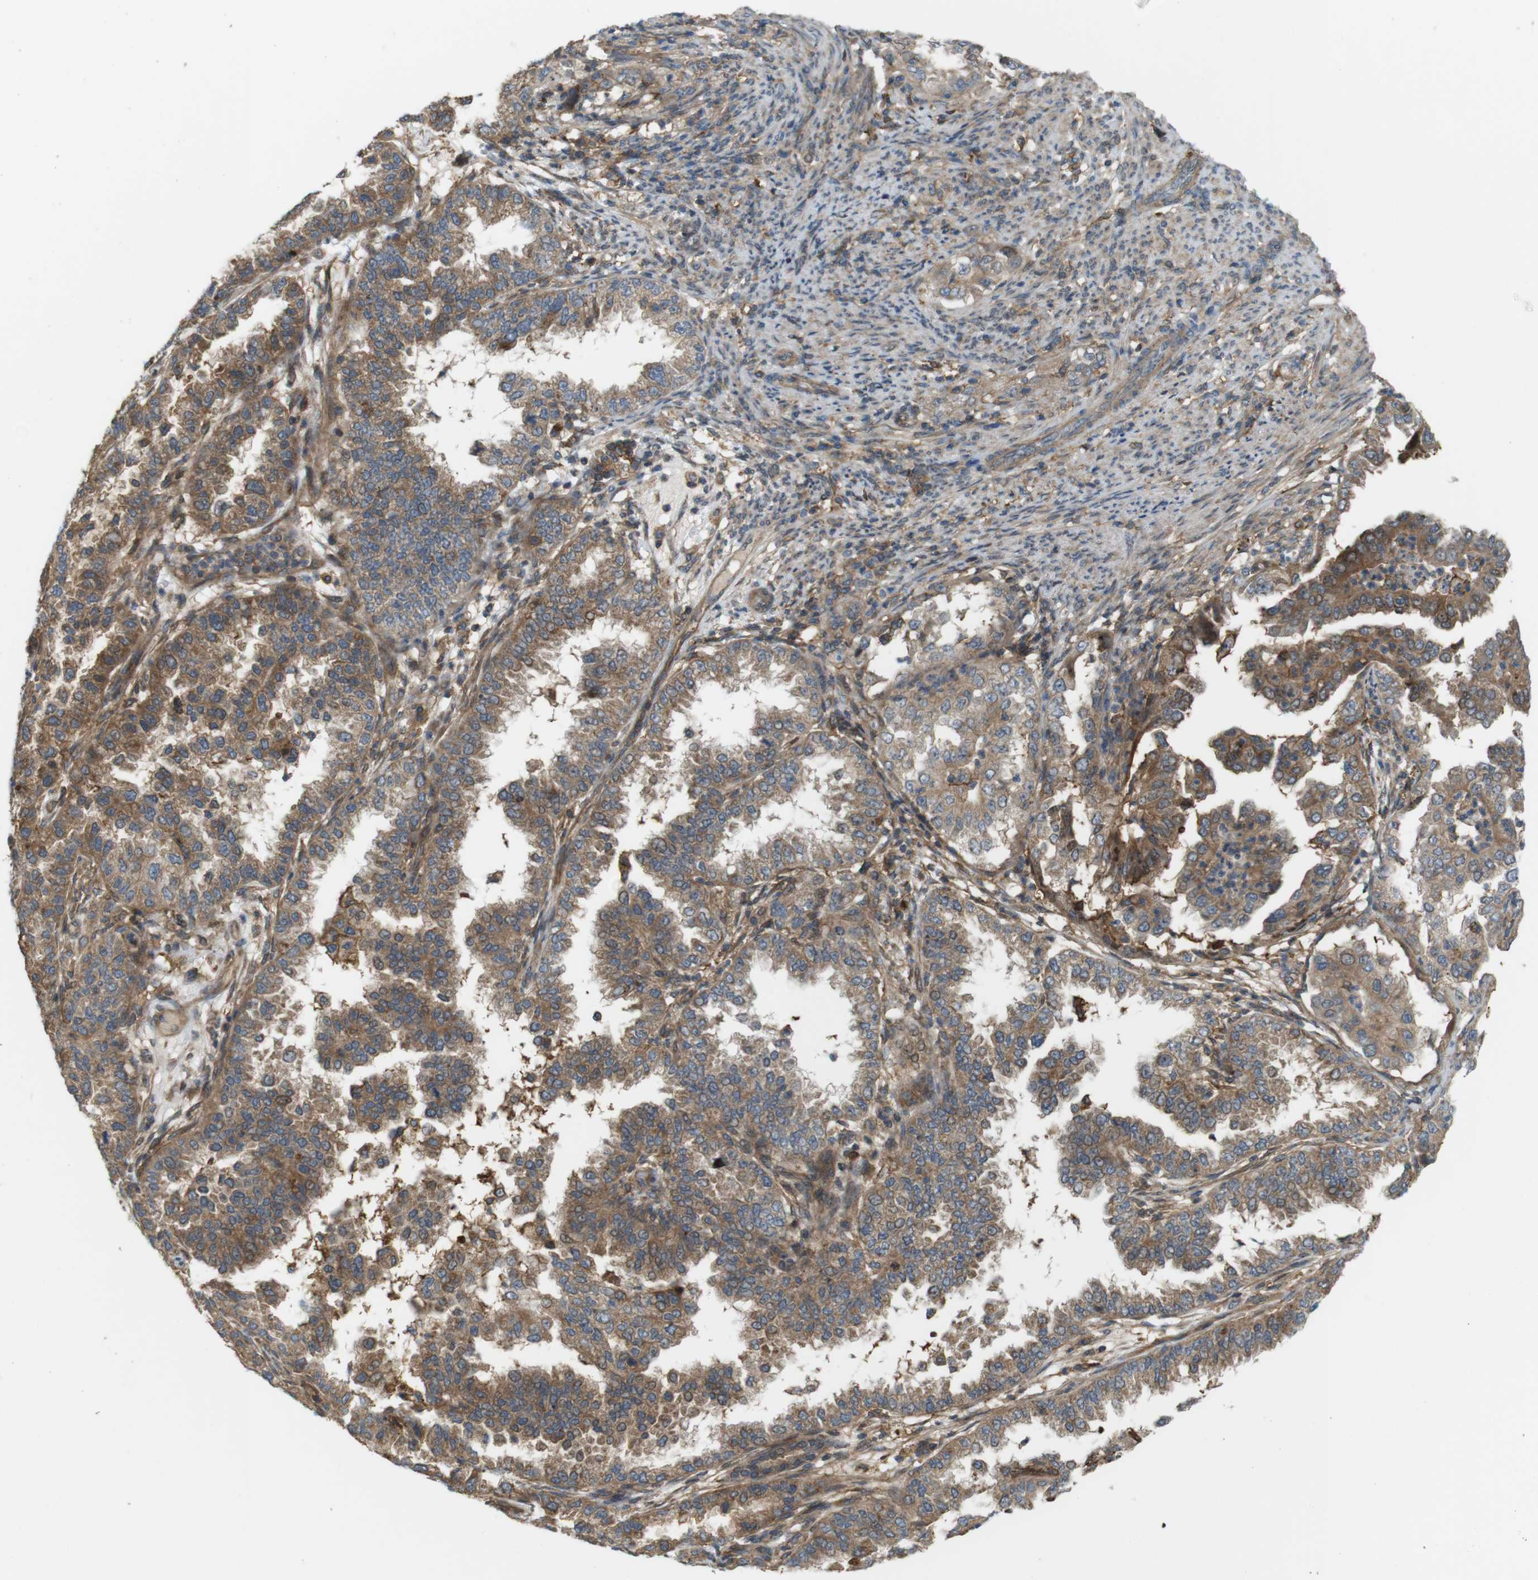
{"staining": {"intensity": "moderate", "quantity": ">75%", "location": "cytoplasmic/membranous"}, "tissue": "endometrial cancer", "cell_type": "Tumor cells", "image_type": "cancer", "snomed": [{"axis": "morphology", "description": "Adenocarcinoma, NOS"}, {"axis": "topography", "description": "Endometrium"}], "caption": "Endometrial adenocarcinoma stained with a protein marker demonstrates moderate staining in tumor cells.", "gene": "DDAH2", "patient": {"sex": "female", "age": 85}}